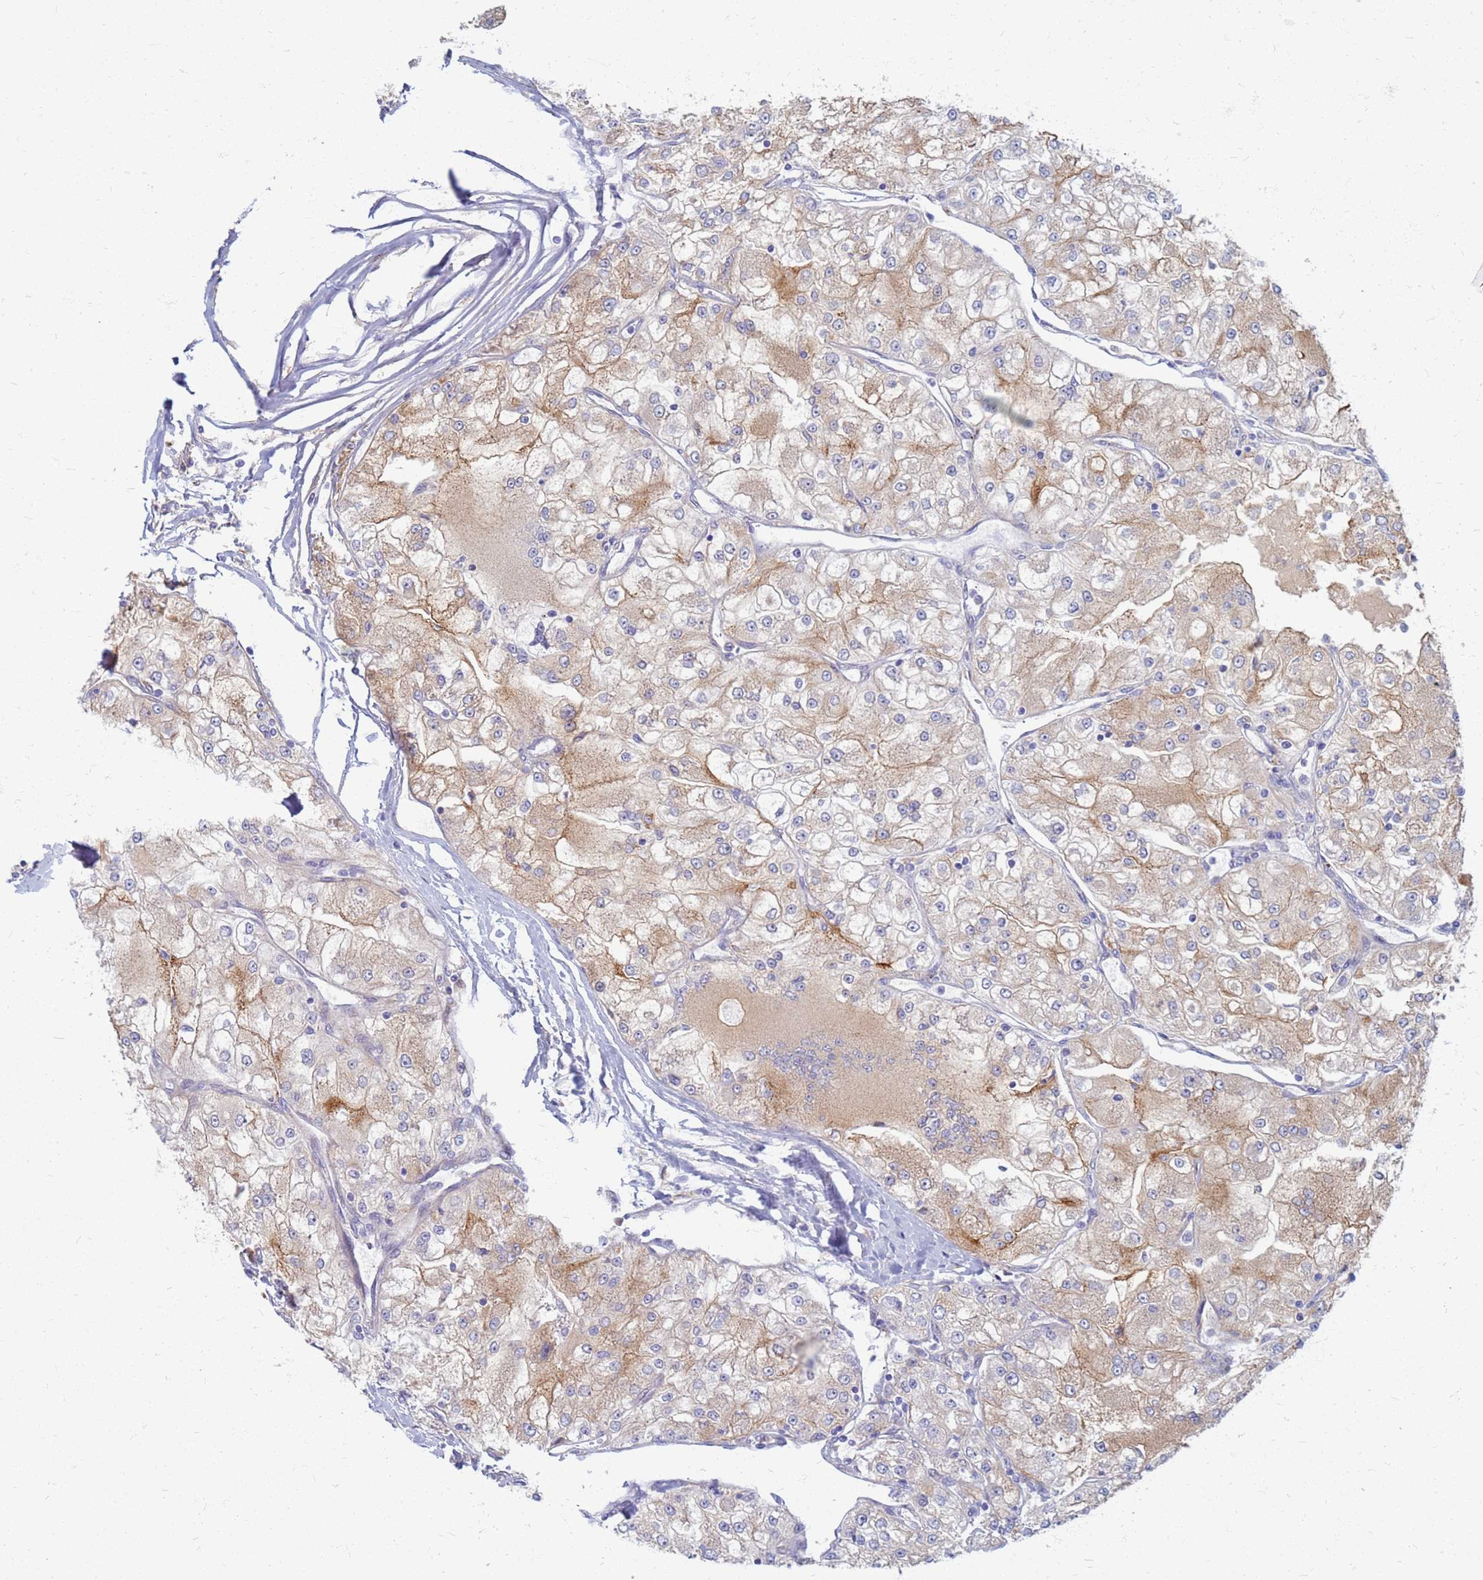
{"staining": {"intensity": "moderate", "quantity": ">75%", "location": "cytoplasmic/membranous"}, "tissue": "renal cancer", "cell_type": "Tumor cells", "image_type": "cancer", "snomed": [{"axis": "morphology", "description": "Adenocarcinoma, NOS"}, {"axis": "topography", "description": "Kidney"}], "caption": "A brown stain shows moderate cytoplasmic/membranous expression of a protein in adenocarcinoma (renal) tumor cells.", "gene": "EEA1", "patient": {"sex": "female", "age": 72}}